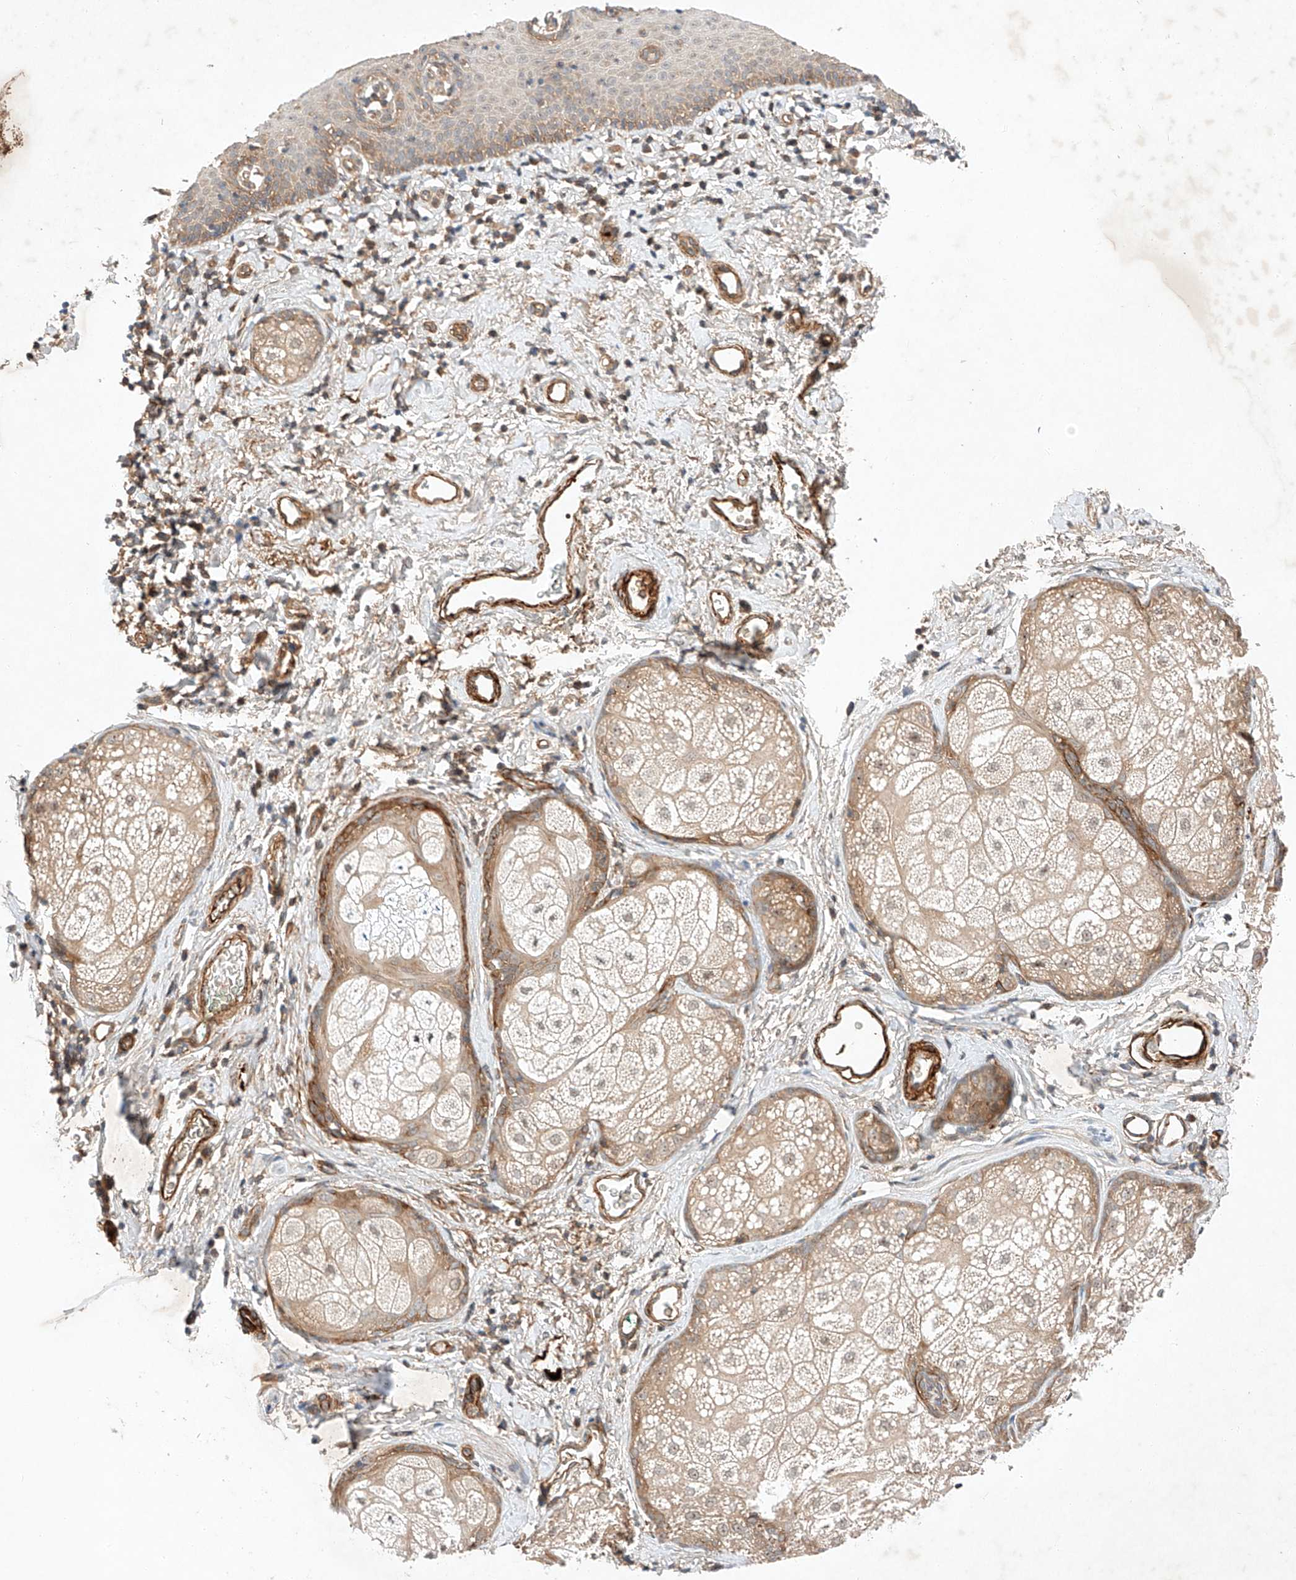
{"staining": {"intensity": "moderate", "quantity": "25%-75%", "location": "cytoplasmic/membranous"}, "tissue": "skin", "cell_type": "Epidermal cells", "image_type": "normal", "snomed": [{"axis": "morphology", "description": "Normal tissue, NOS"}, {"axis": "topography", "description": "Vulva"}], "caption": "This photomicrograph displays immunohistochemistry staining of unremarkable human skin, with medium moderate cytoplasmic/membranous expression in approximately 25%-75% of epidermal cells.", "gene": "ARHGAP33", "patient": {"sex": "female", "age": 66}}